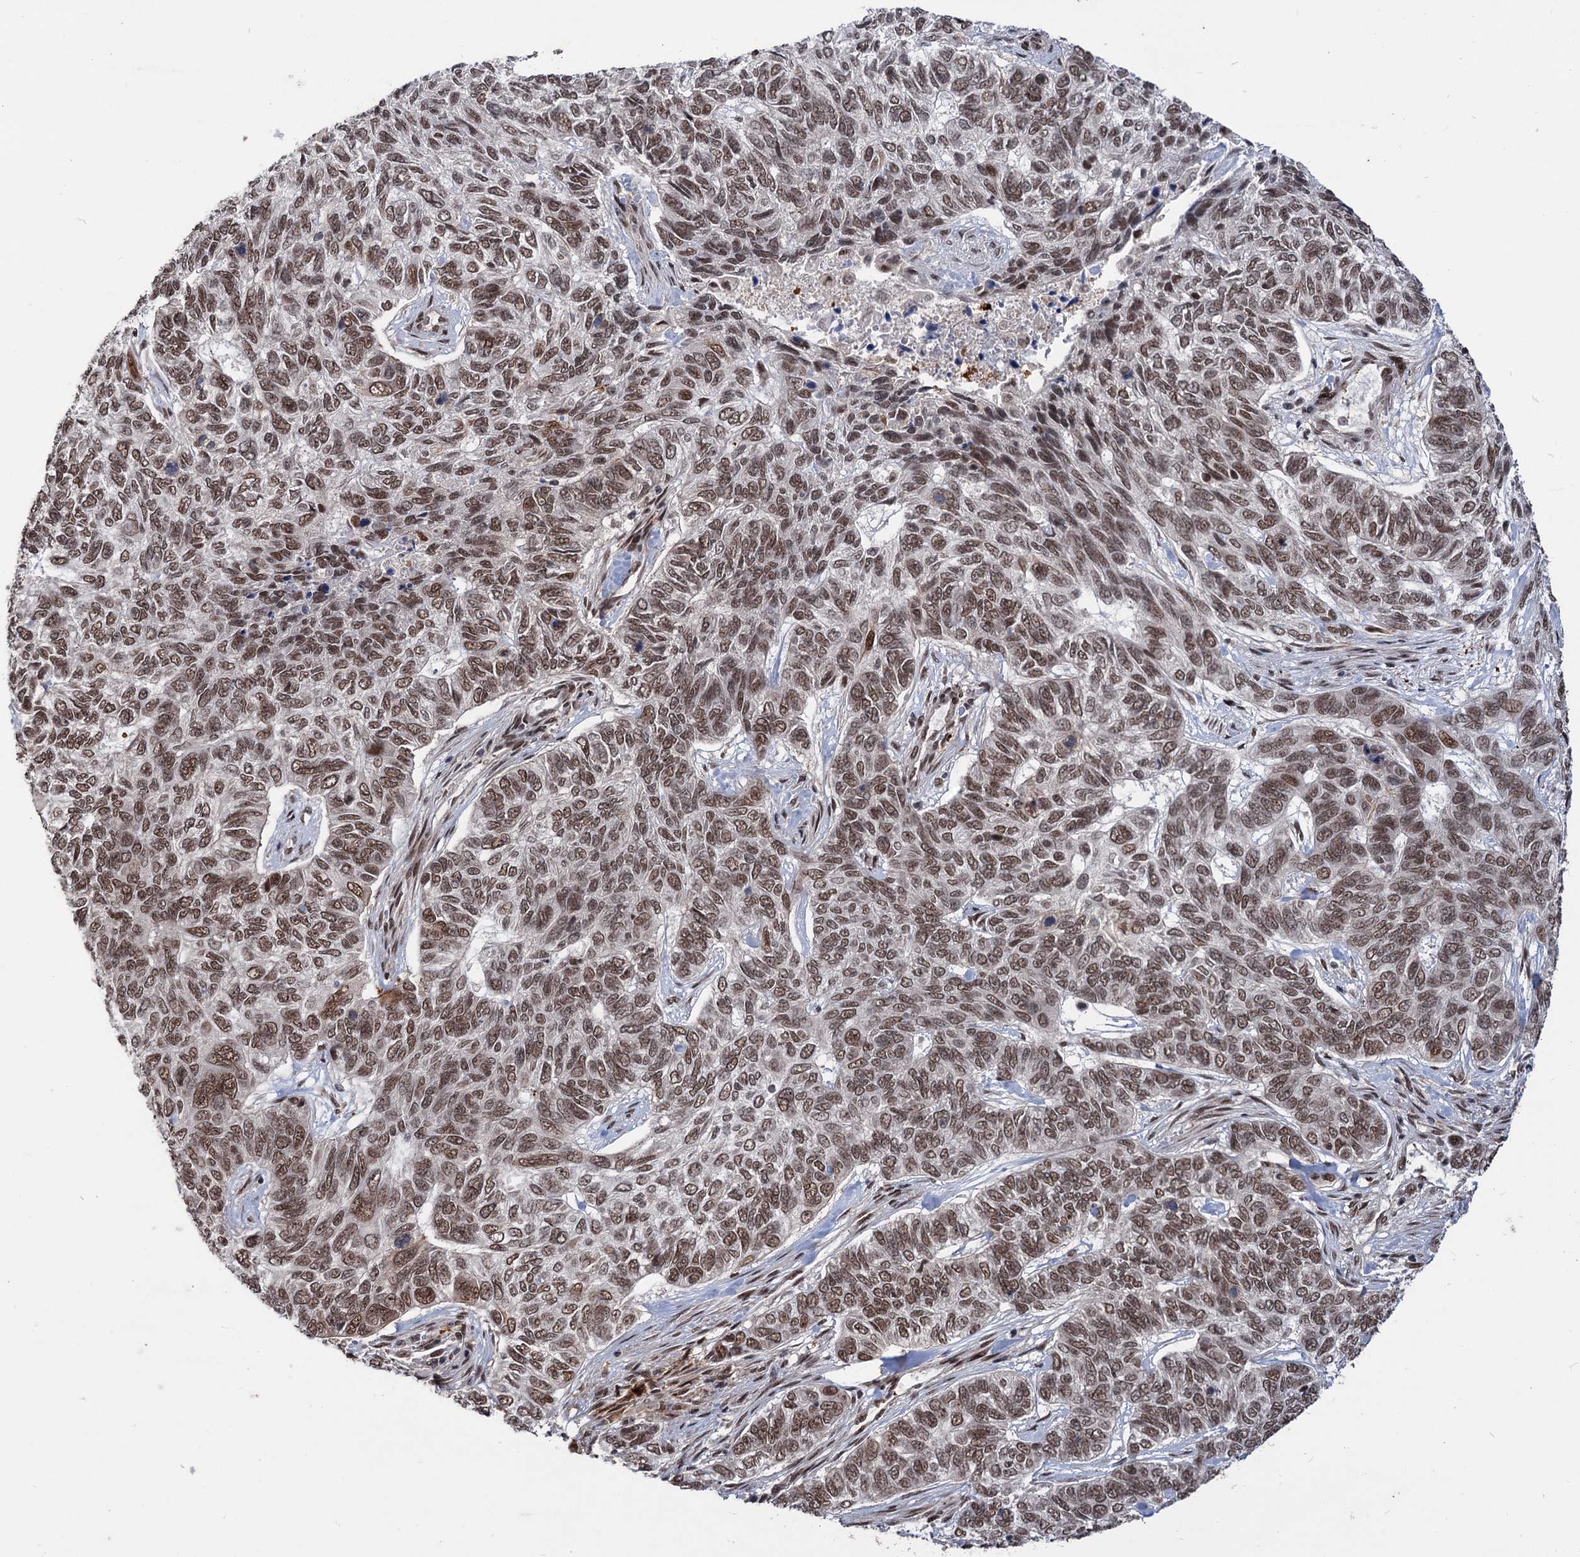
{"staining": {"intensity": "moderate", "quantity": ">75%", "location": "nuclear"}, "tissue": "skin cancer", "cell_type": "Tumor cells", "image_type": "cancer", "snomed": [{"axis": "morphology", "description": "Basal cell carcinoma"}, {"axis": "topography", "description": "Skin"}], "caption": "There is medium levels of moderate nuclear staining in tumor cells of skin basal cell carcinoma, as demonstrated by immunohistochemical staining (brown color).", "gene": "MAML1", "patient": {"sex": "female", "age": 65}}